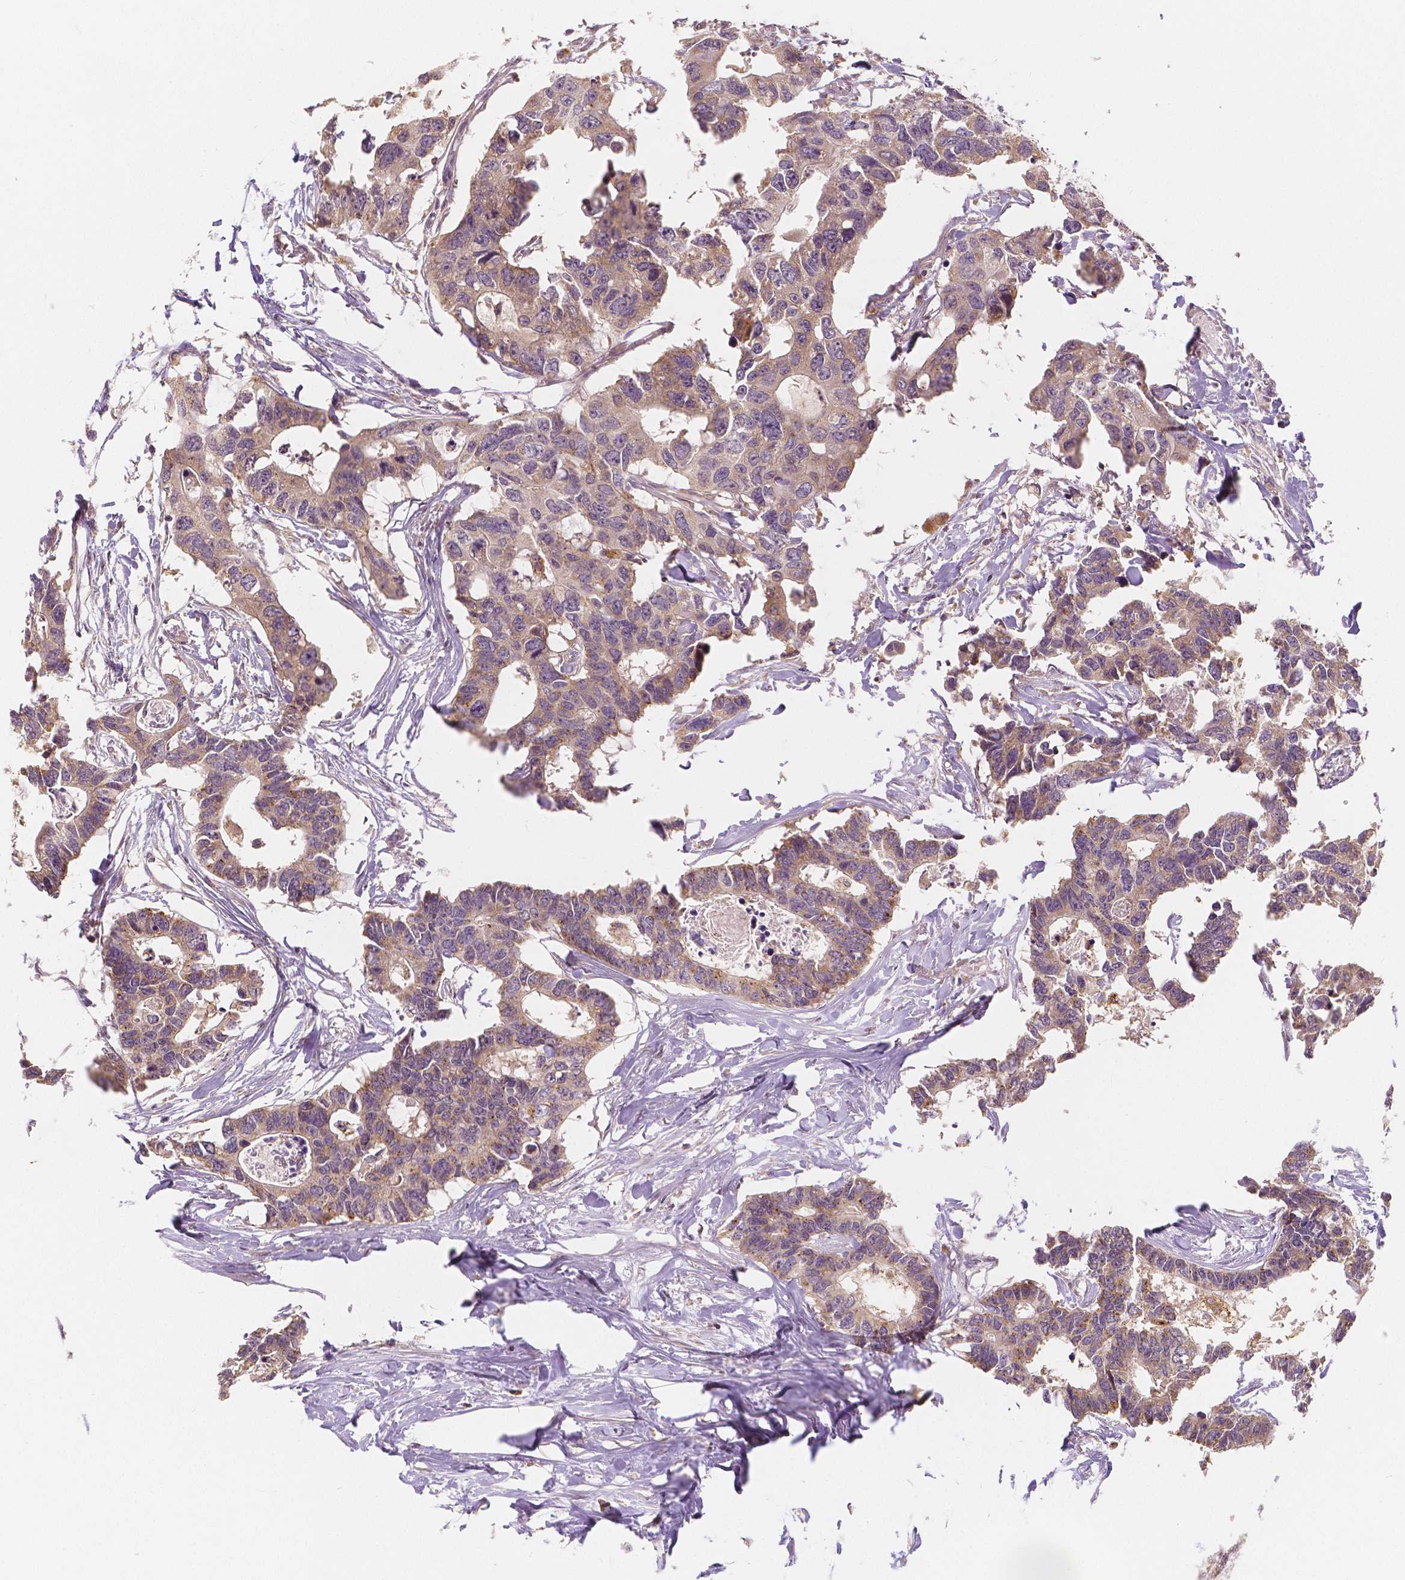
{"staining": {"intensity": "weak", "quantity": ">75%", "location": "cytoplasmic/membranous"}, "tissue": "colorectal cancer", "cell_type": "Tumor cells", "image_type": "cancer", "snomed": [{"axis": "morphology", "description": "Adenocarcinoma, NOS"}, {"axis": "topography", "description": "Rectum"}], "caption": "Tumor cells display weak cytoplasmic/membranous staining in approximately >75% of cells in colorectal cancer. The protein is shown in brown color, while the nuclei are stained blue.", "gene": "SNX12", "patient": {"sex": "male", "age": 57}}